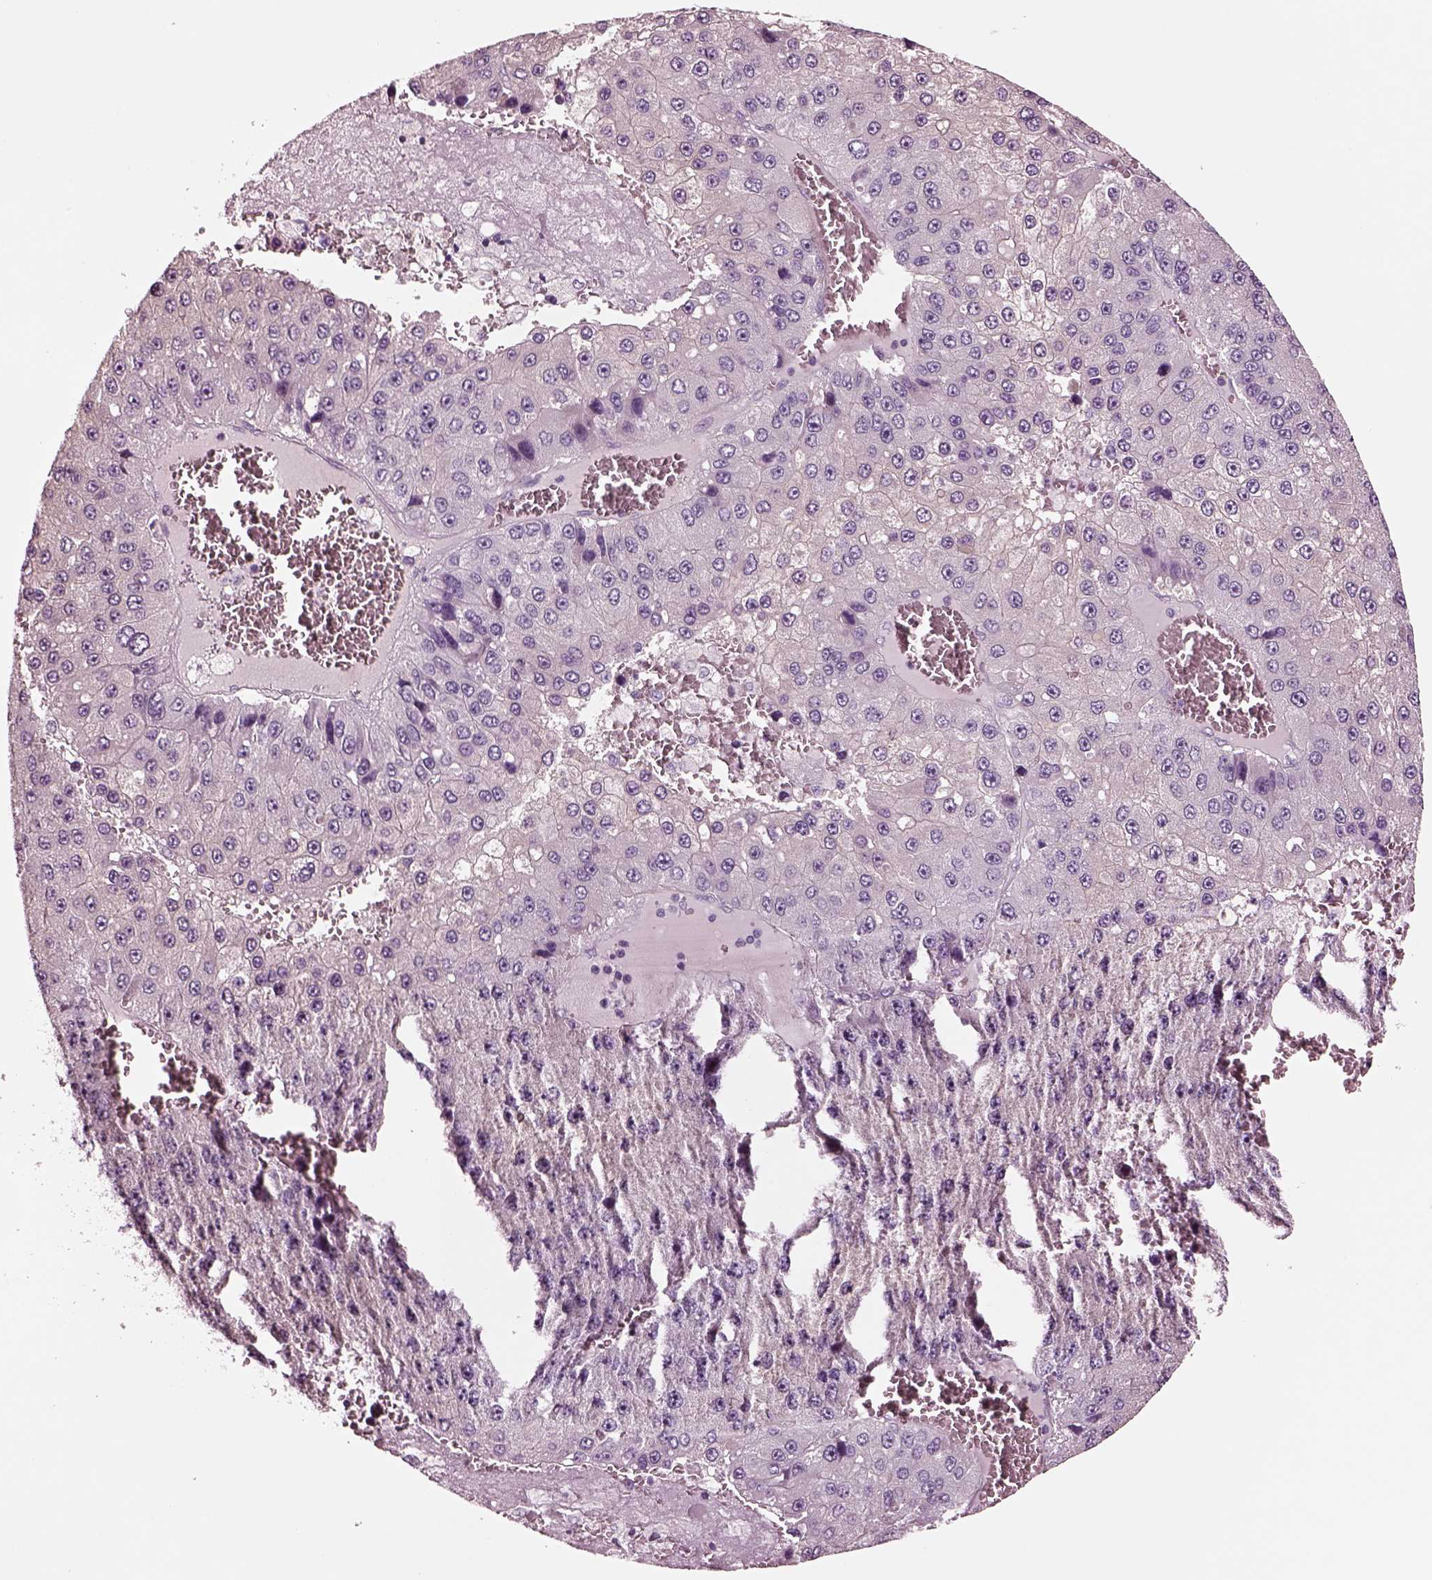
{"staining": {"intensity": "negative", "quantity": "none", "location": "none"}, "tissue": "liver cancer", "cell_type": "Tumor cells", "image_type": "cancer", "snomed": [{"axis": "morphology", "description": "Carcinoma, Hepatocellular, NOS"}, {"axis": "topography", "description": "Liver"}], "caption": "DAB (3,3'-diaminobenzidine) immunohistochemical staining of liver cancer reveals no significant expression in tumor cells.", "gene": "NMRK2", "patient": {"sex": "female", "age": 73}}